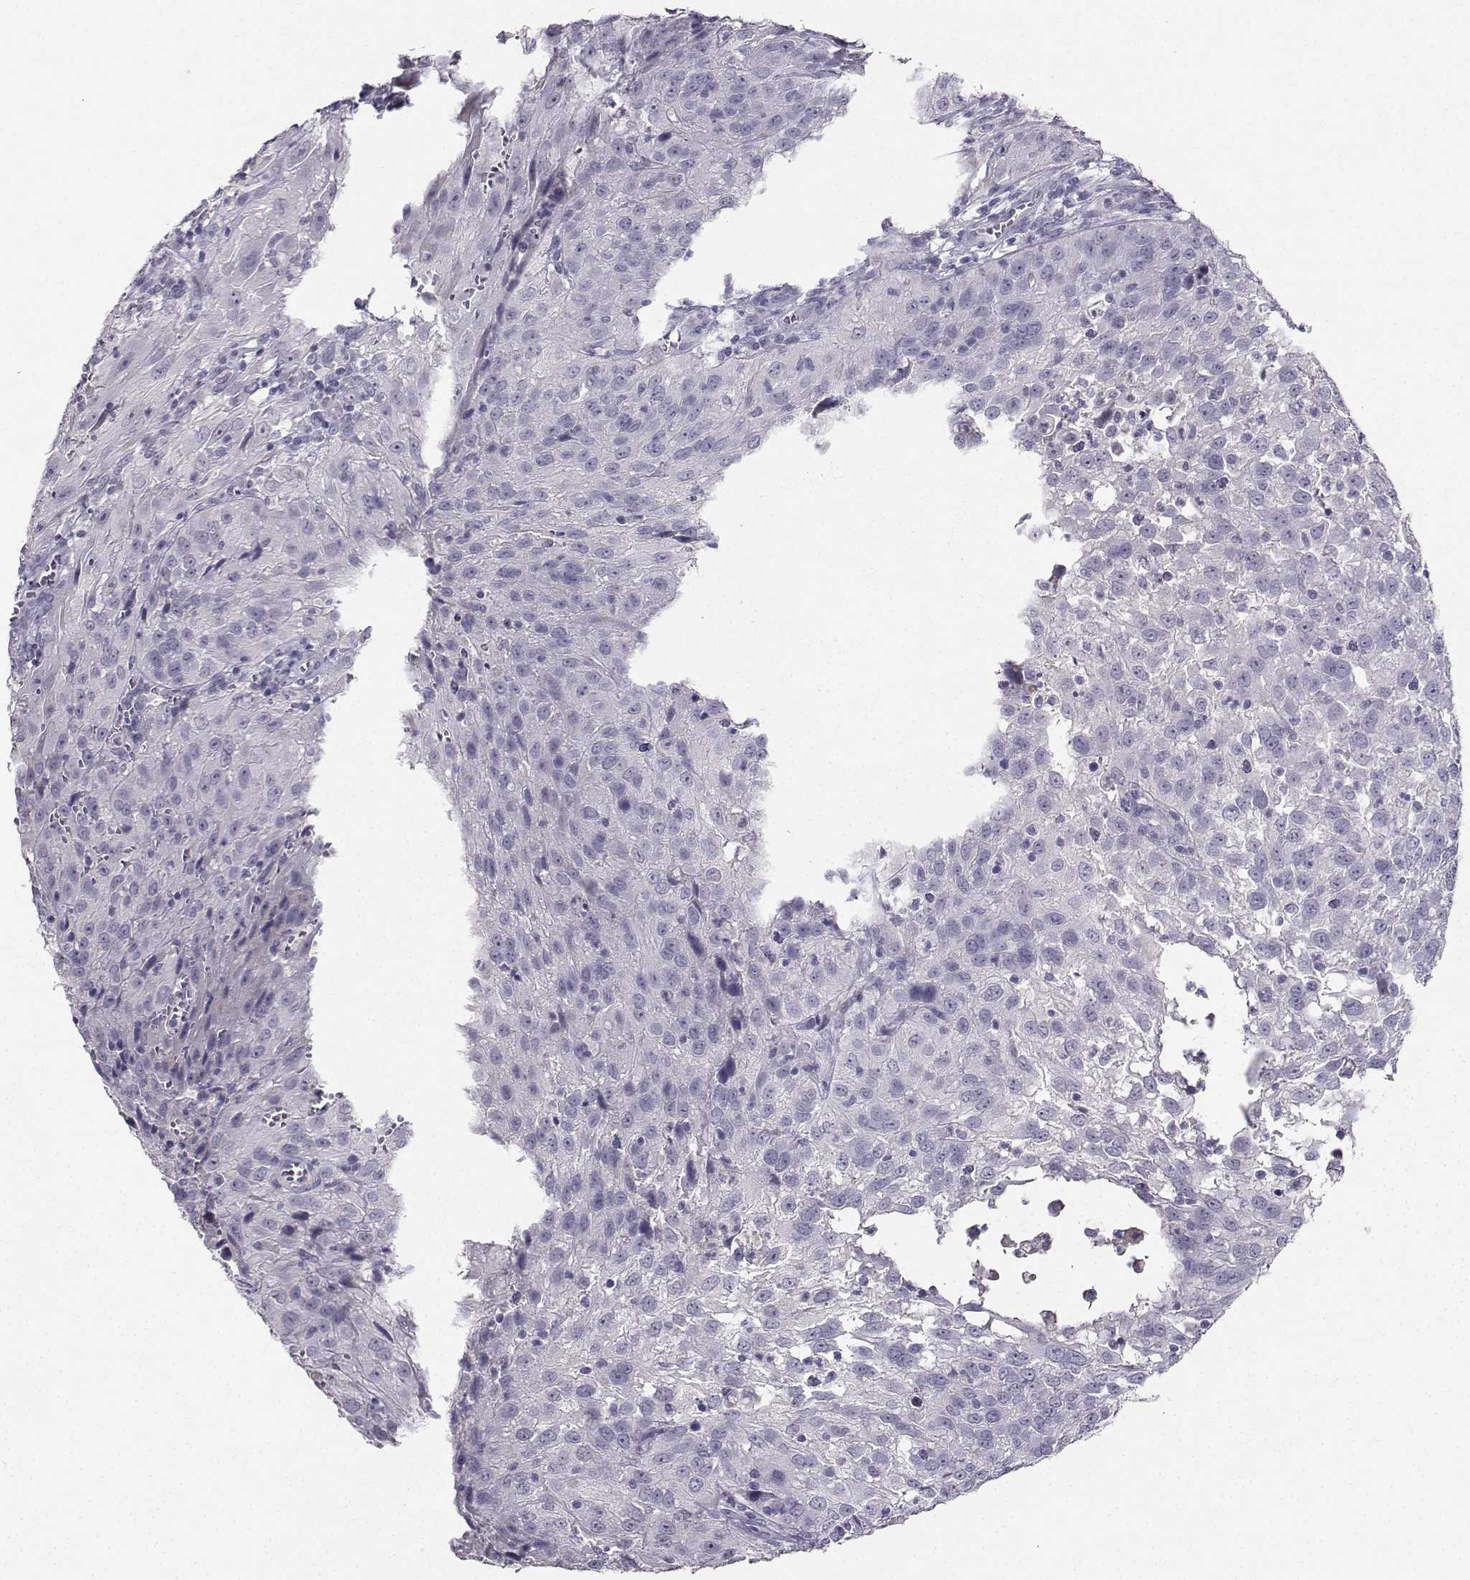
{"staining": {"intensity": "negative", "quantity": "none", "location": "none"}, "tissue": "cervical cancer", "cell_type": "Tumor cells", "image_type": "cancer", "snomed": [{"axis": "morphology", "description": "Squamous cell carcinoma, NOS"}, {"axis": "topography", "description": "Cervix"}], "caption": "Immunohistochemistry (IHC) micrograph of human cervical cancer (squamous cell carcinoma) stained for a protein (brown), which displays no staining in tumor cells.", "gene": "CARTPT", "patient": {"sex": "female", "age": 32}}